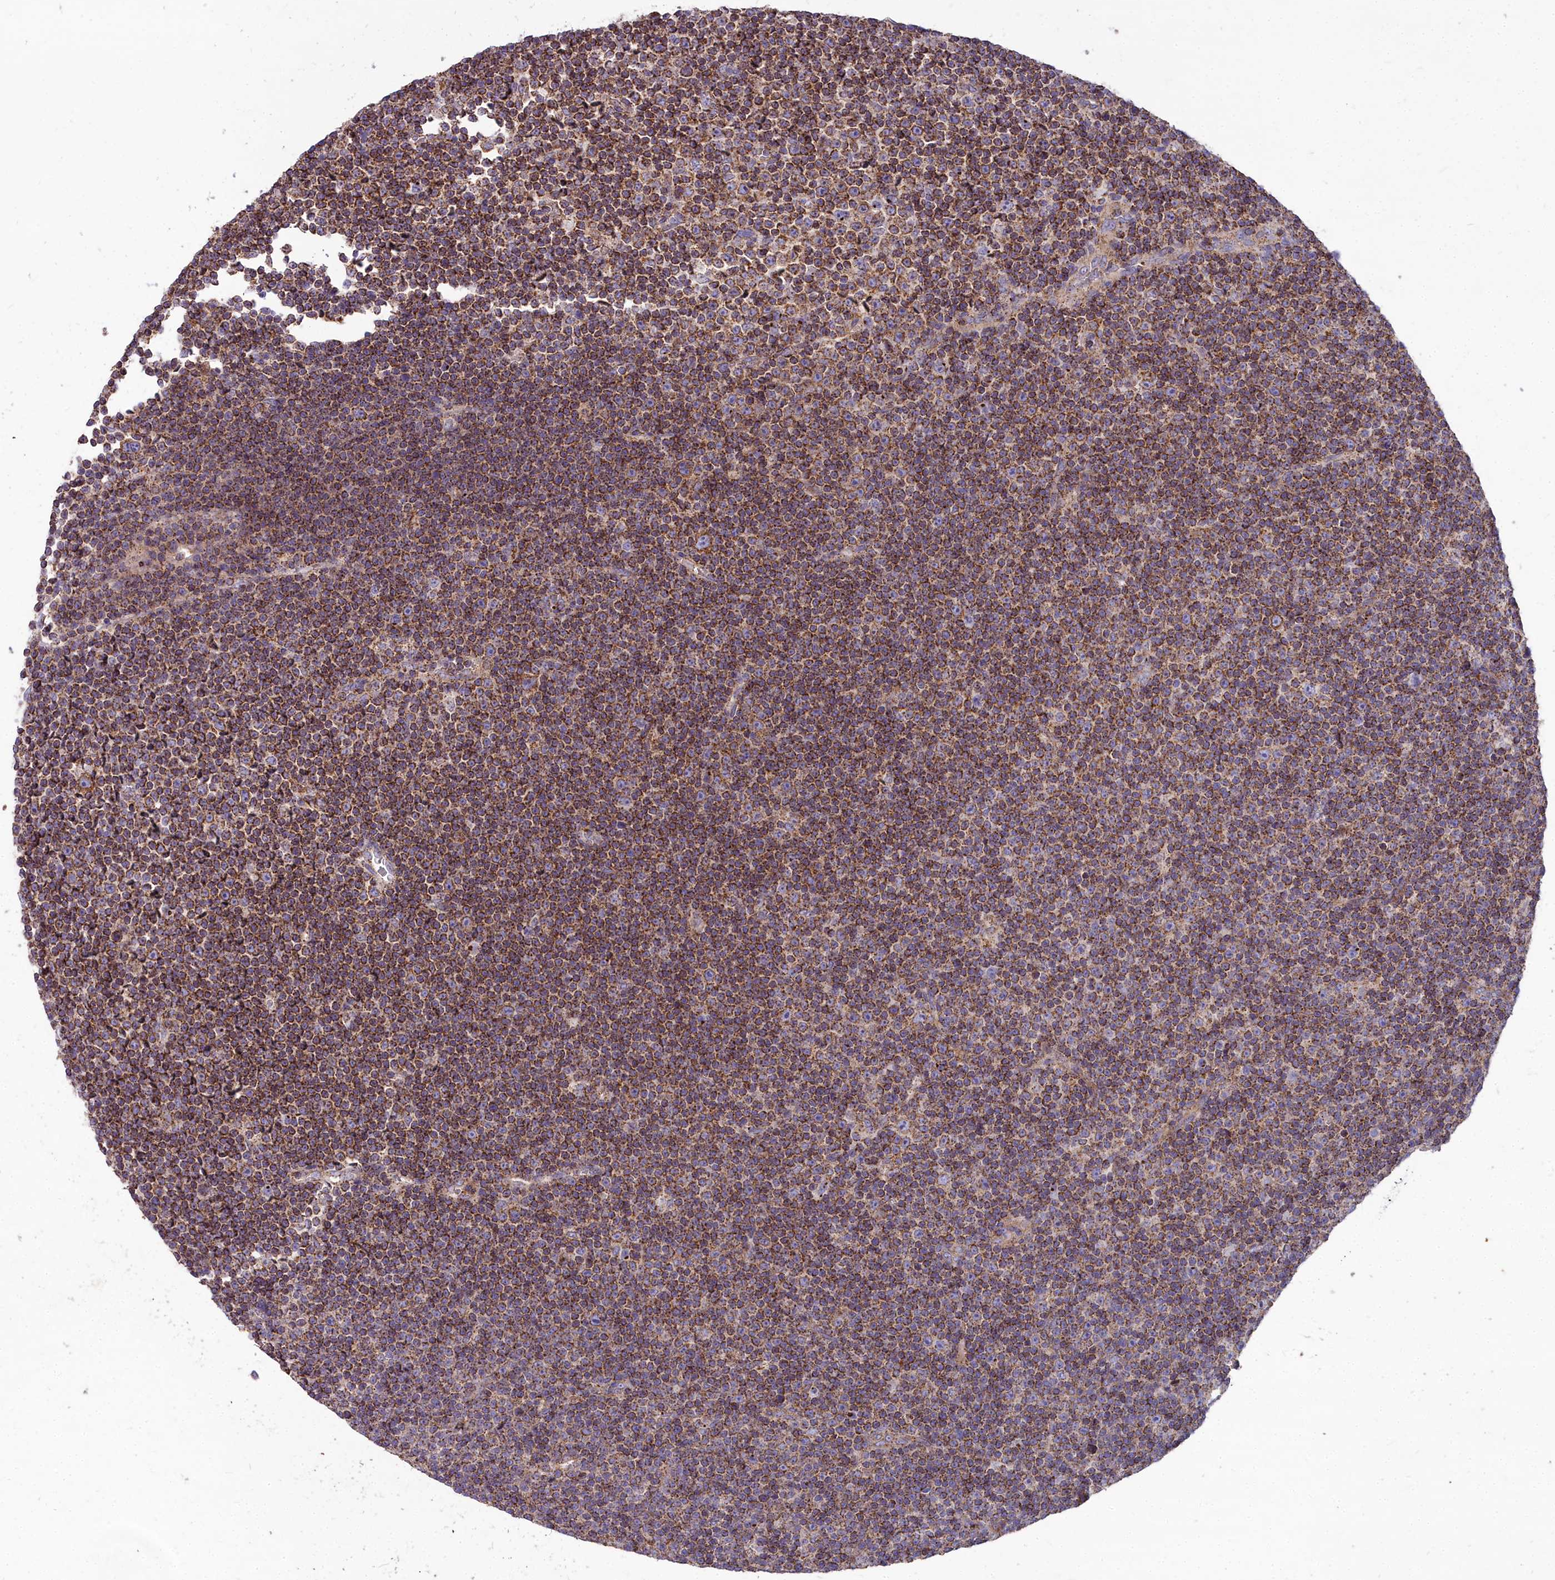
{"staining": {"intensity": "moderate", "quantity": "25%-75%", "location": "cytoplasmic/membranous"}, "tissue": "lymphoma", "cell_type": "Tumor cells", "image_type": "cancer", "snomed": [{"axis": "morphology", "description": "Malignant lymphoma, non-Hodgkin's type, Low grade"}, {"axis": "topography", "description": "Lymph node"}], "caption": "About 25%-75% of tumor cells in human lymphoma show moderate cytoplasmic/membranous protein expression as visualized by brown immunohistochemical staining.", "gene": "FRMPD1", "patient": {"sex": "female", "age": 67}}